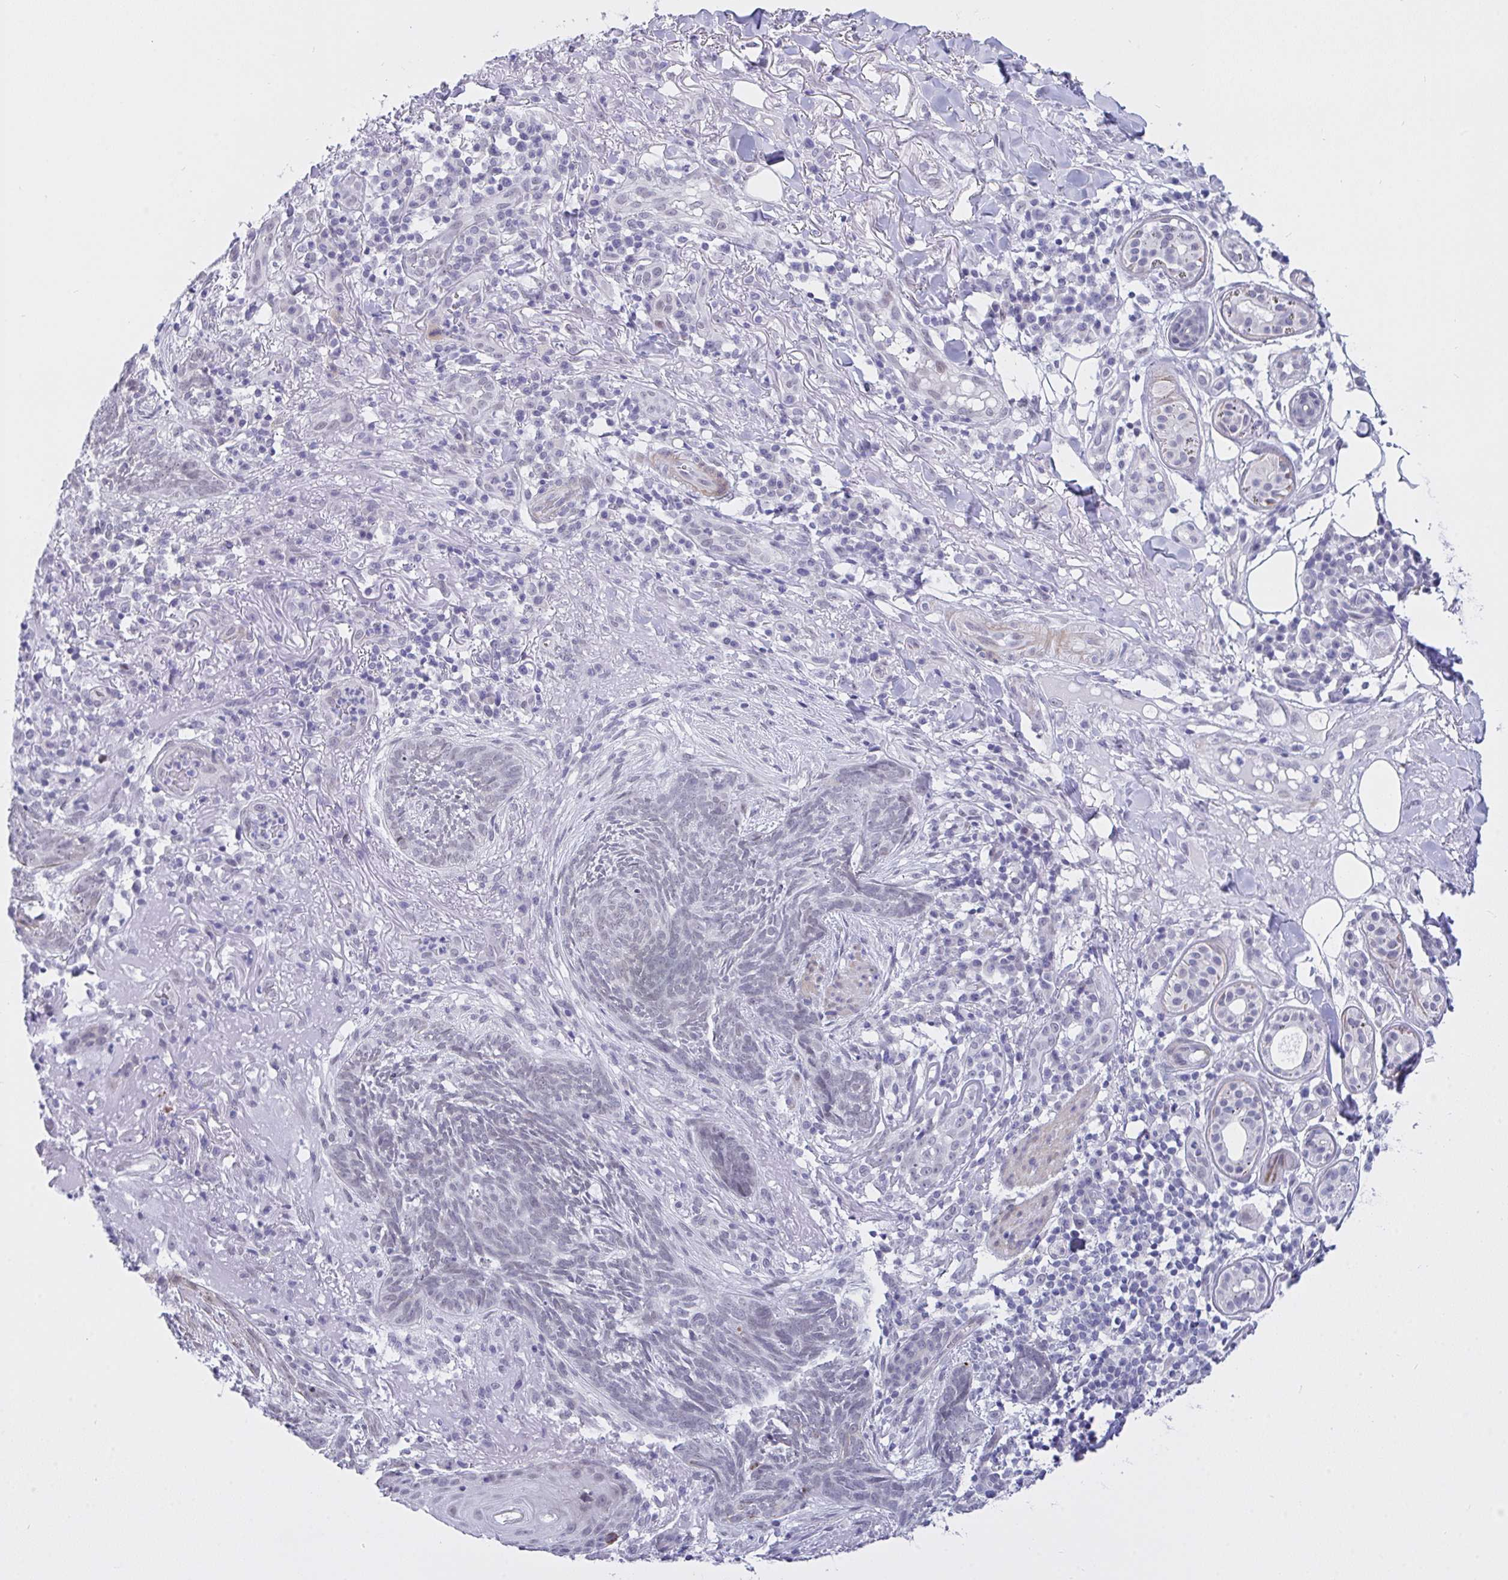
{"staining": {"intensity": "negative", "quantity": "none", "location": "none"}, "tissue": "skin cancer", "cell_type": "Tumor cells", "image_type": "cancer", "snomed": [{"axis": "morphology", "description": "Basal cell carcinoma"}, {"axis": "topography", "description": "Skin"}], "caption": "The IHC photomicrograph has no significant positivity in tumor cells of skin cancer (basal cell carcinoma) tissue.", "gene": "FBXL22", "patient": {"sex": "female", "age": 93}}